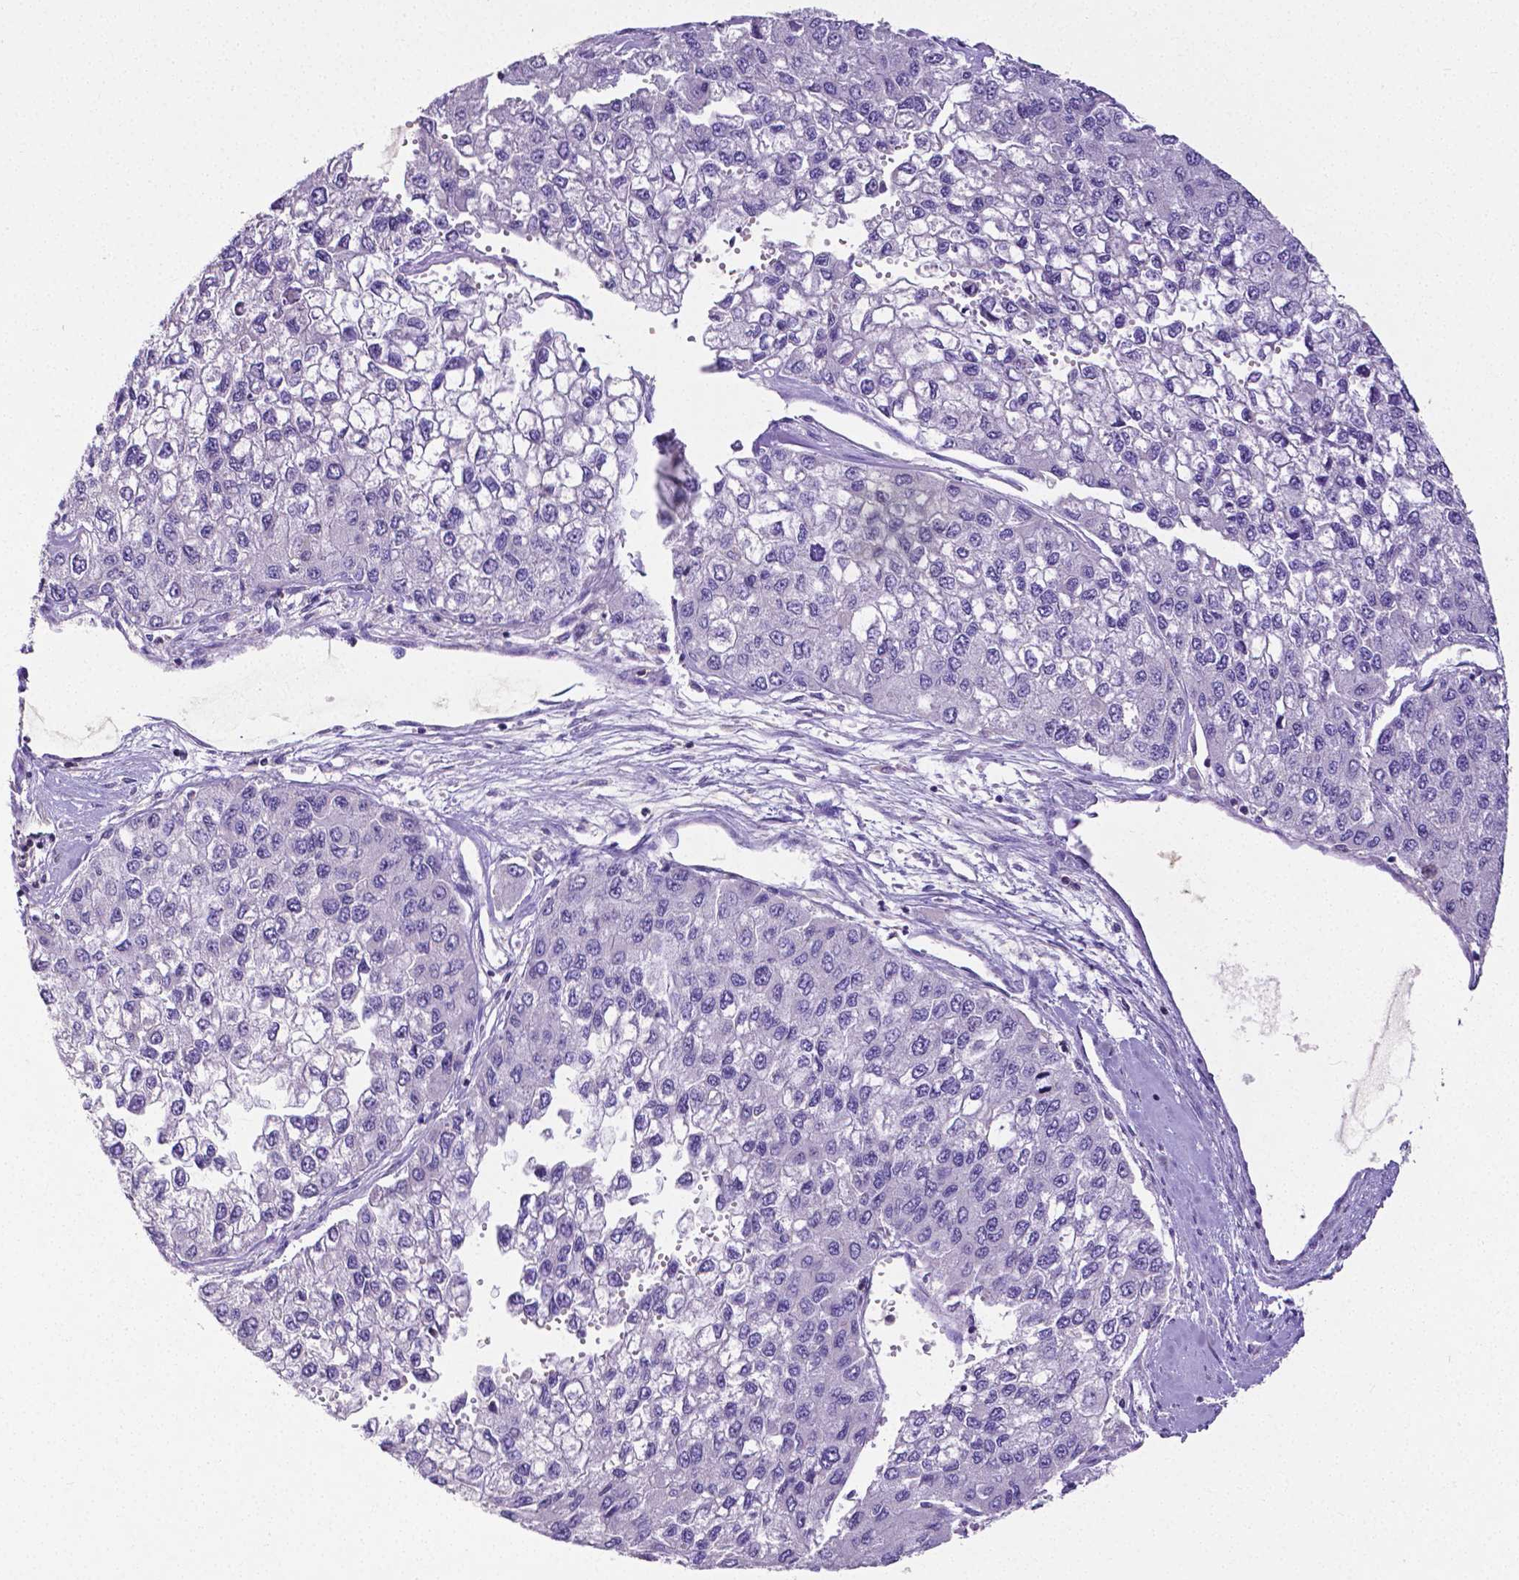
{"staining": {"intensity": "negative", "quantity": "none", "location": "none"}, "tissue": "liver cancer", "cell_type": "Tumor cells", "image_type": "cancer", "snomed": [{"axis": "morphology", "description": "Carcinoma, Hepatocellular, NOS"}, {"axis": "topography", "description": "Liver"}], "caption": "Histopathology image shows no significant protein expression in tumor cells of liver cancer.", "gene": "CD4", "patient": {"sex": "female", "age": 66}}